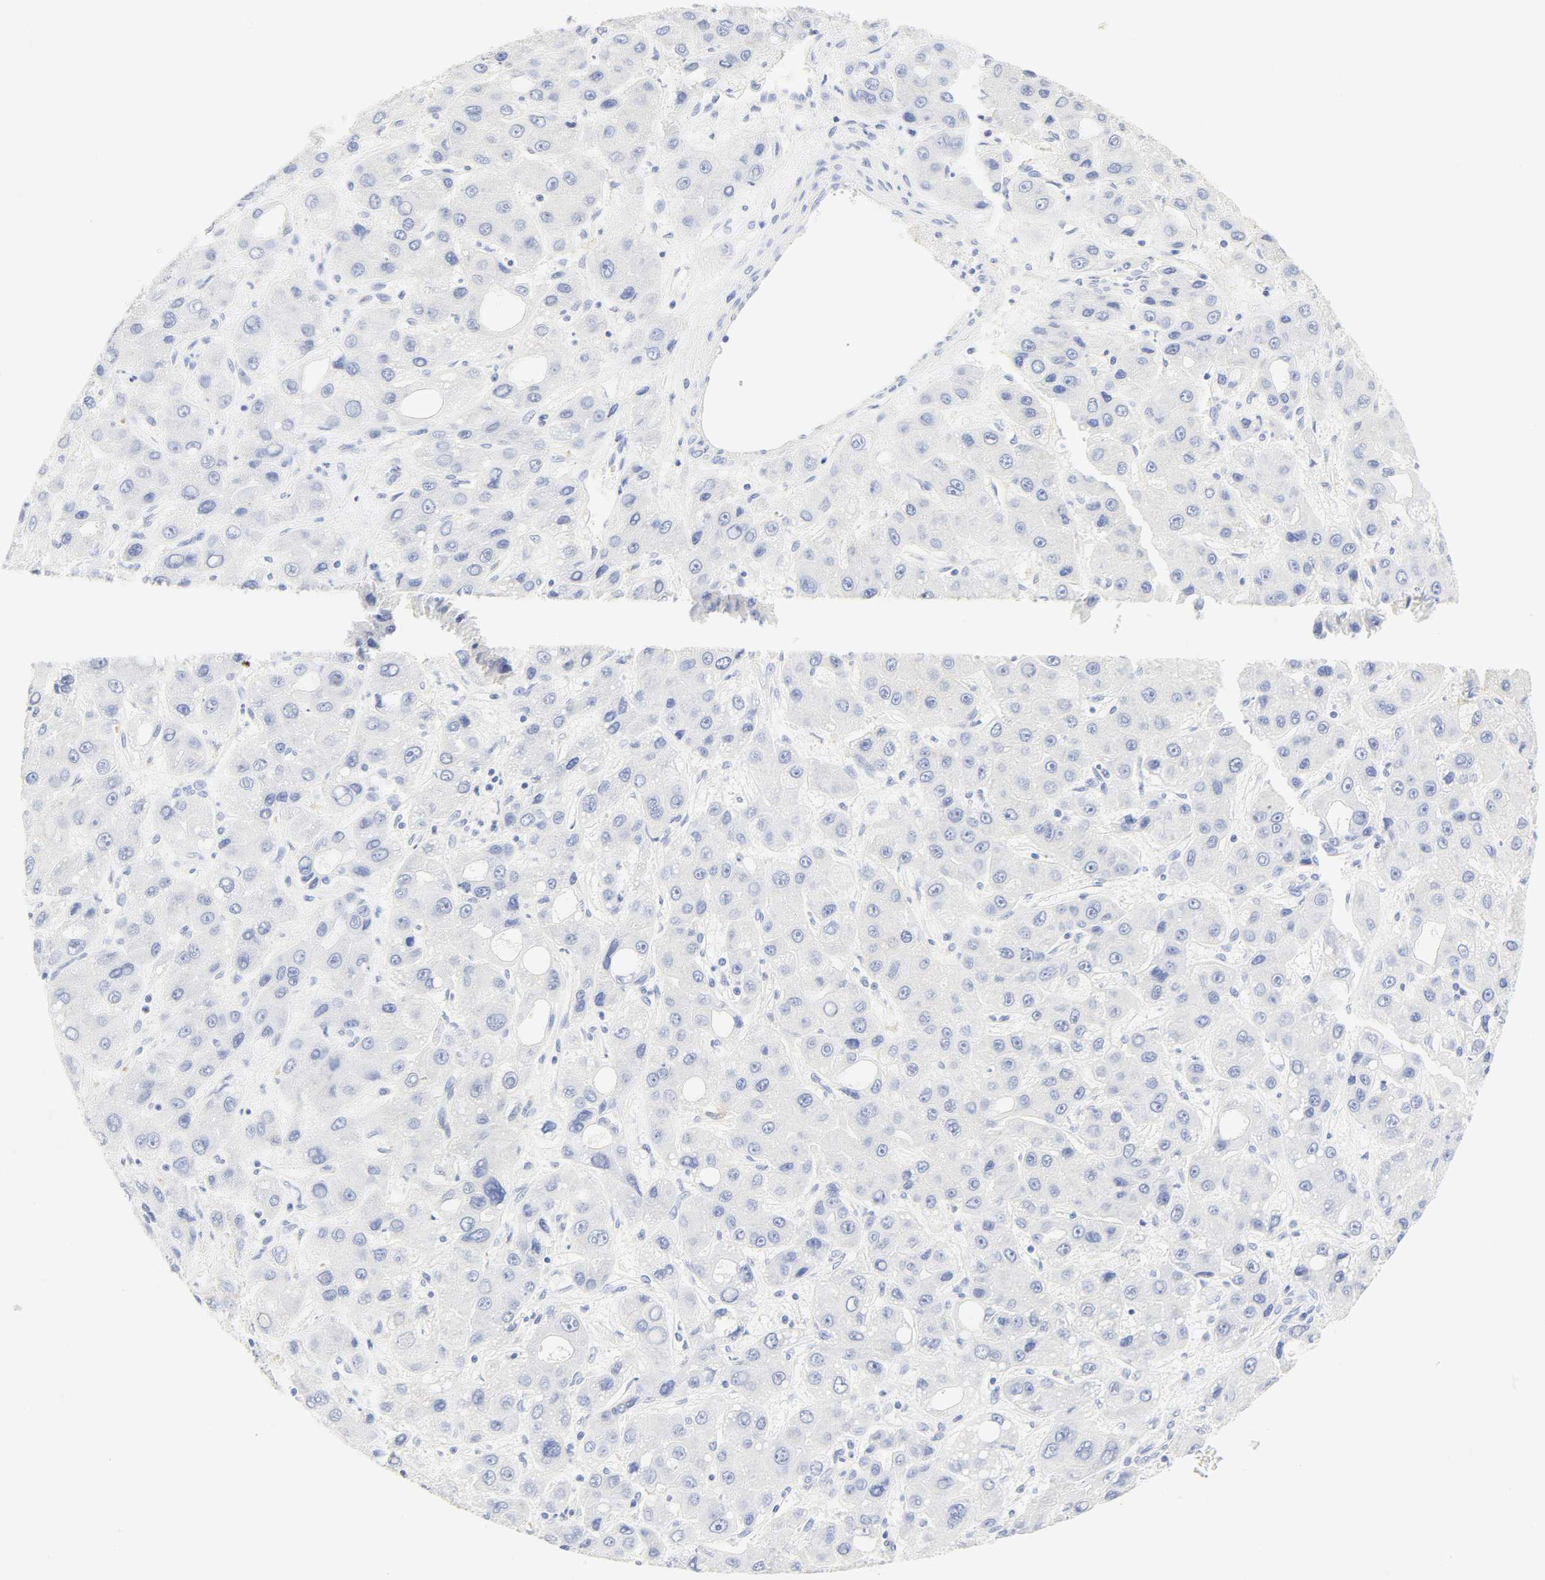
{"staining": {"intensity": "moderate", "quantity": "<25%", "location": "cytoplasmic/membranous"}, "tissue": "liver cancer", "cell_type": "Tumor cells", "image_type": "cancer", "snomed": [{"axis": "morphology", "description": "Carcinoma, Hepatocellular, NOS"}, {"axis": "topography", "description": "Liver"}], "caption": "Immunohistochemistry micrograph of neoplastic tissue: liver cancer (hepatocellular carcinoma) stained using immunohistochemistry reveals low levels of moderate protein expression localized specifically in the cytoplasmic/membranous of tumor cells, appearing as a cytoplasmic/membranous brown color.", "gene": "SLCO1B3", "patient": {"sex": "male", "age": 55}}